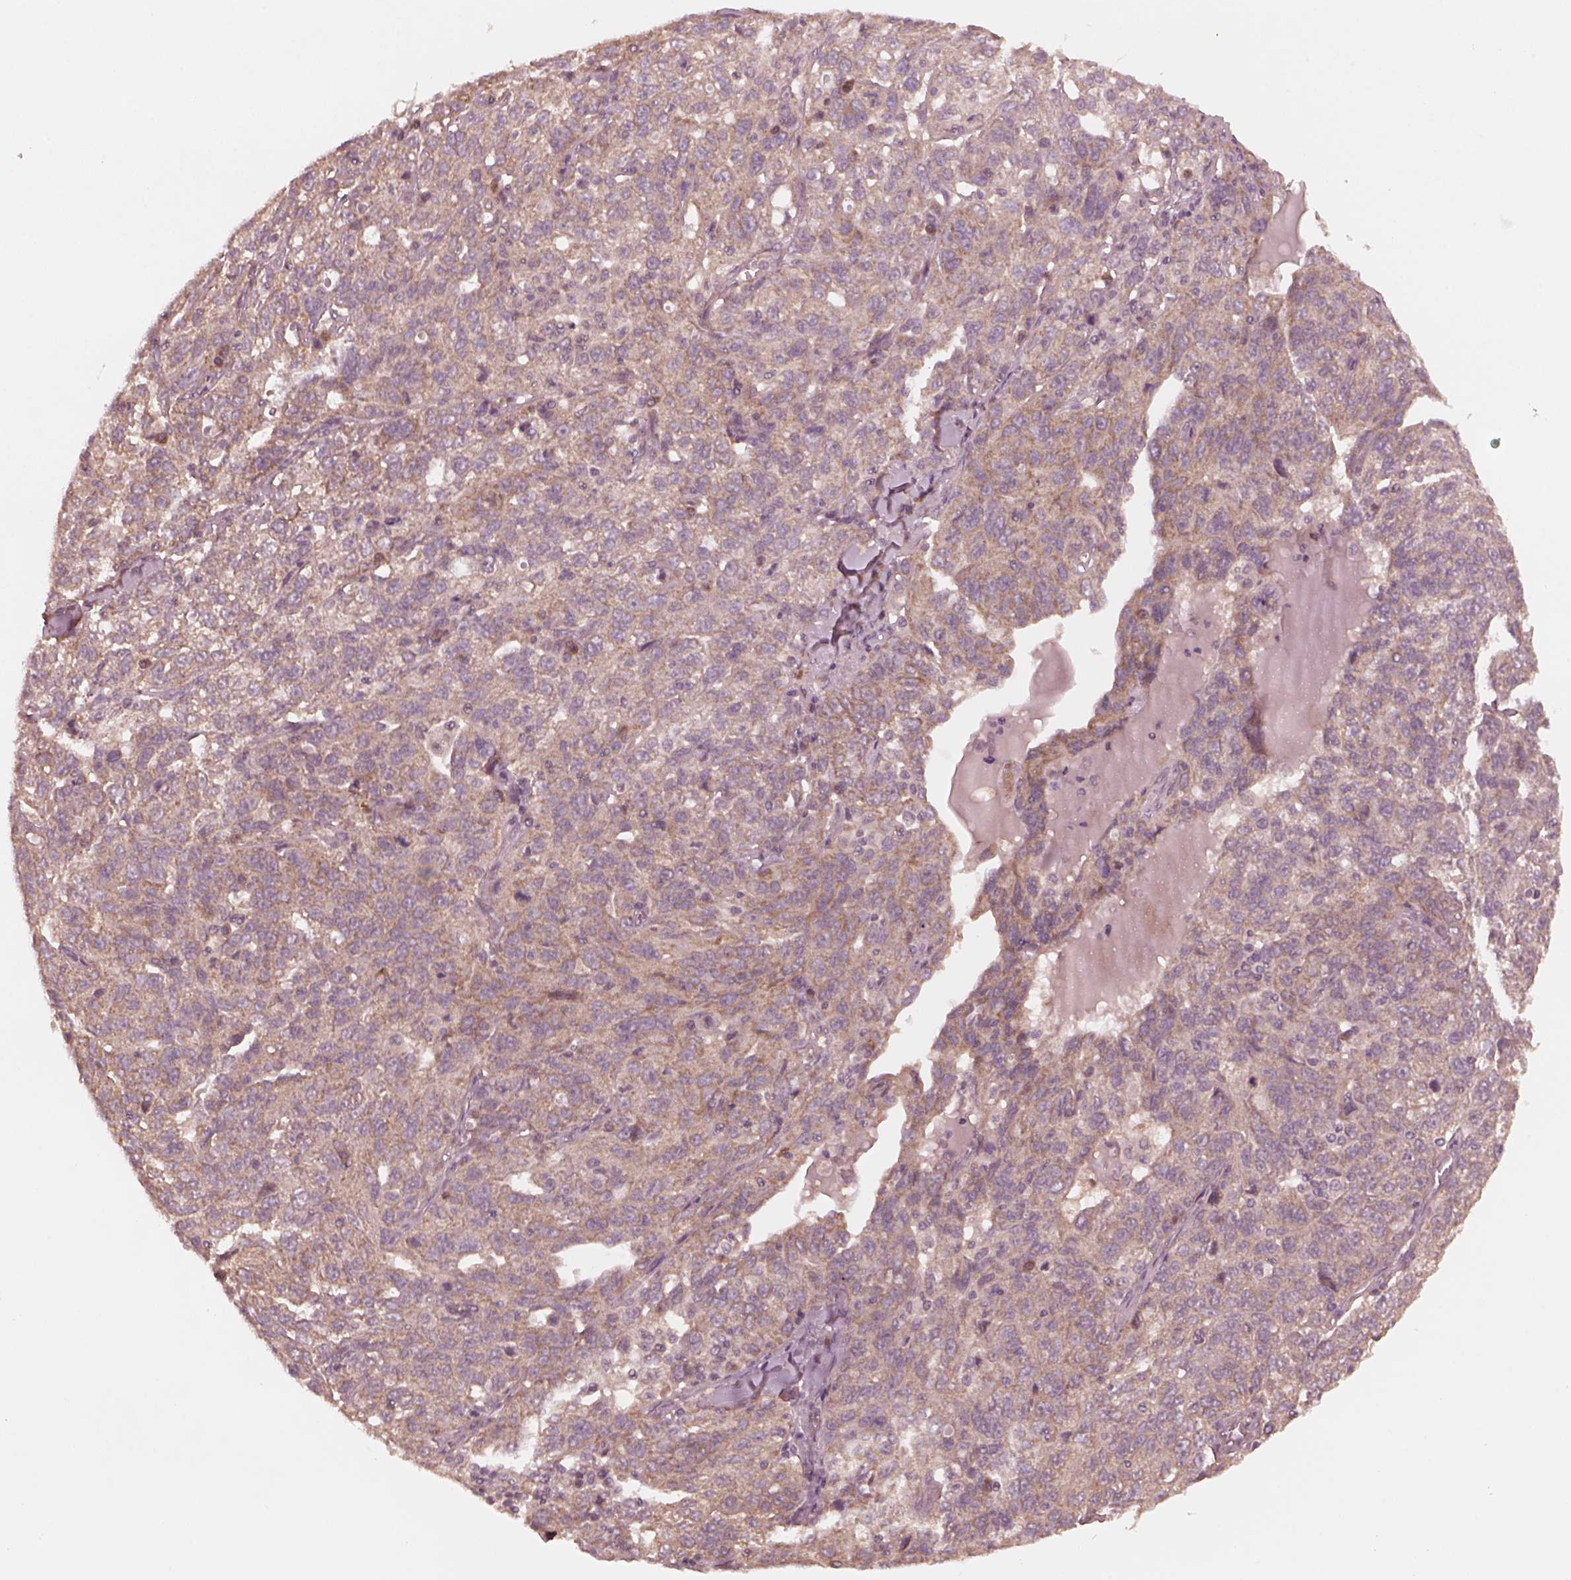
{"staining": {"intensity": "weak", "quantity": "25%-75%", "location": "cytoplasmic/membranous"}, "tissue": "ovarian cancer", "cell_type": "Tumor cells", "image_type": "cancer", "snomed": [{"axis": "morphology", "description": "Cystadenocarcinoma, serous, NOS"}, {"axis": "topography", "description": "Ovary"}], "caption": "Protein expression analysis of ovarian serous cystadenocarcinoma displays weak cytoplasmic/membranous positivity in approximately 25%-75% of tumor cells. Immunohistochemistry (ihc) stains the protein in brown and the nuclei are stained blue.", "gene": "FAF2", "patient": {"sex": "female", "age": 71}}